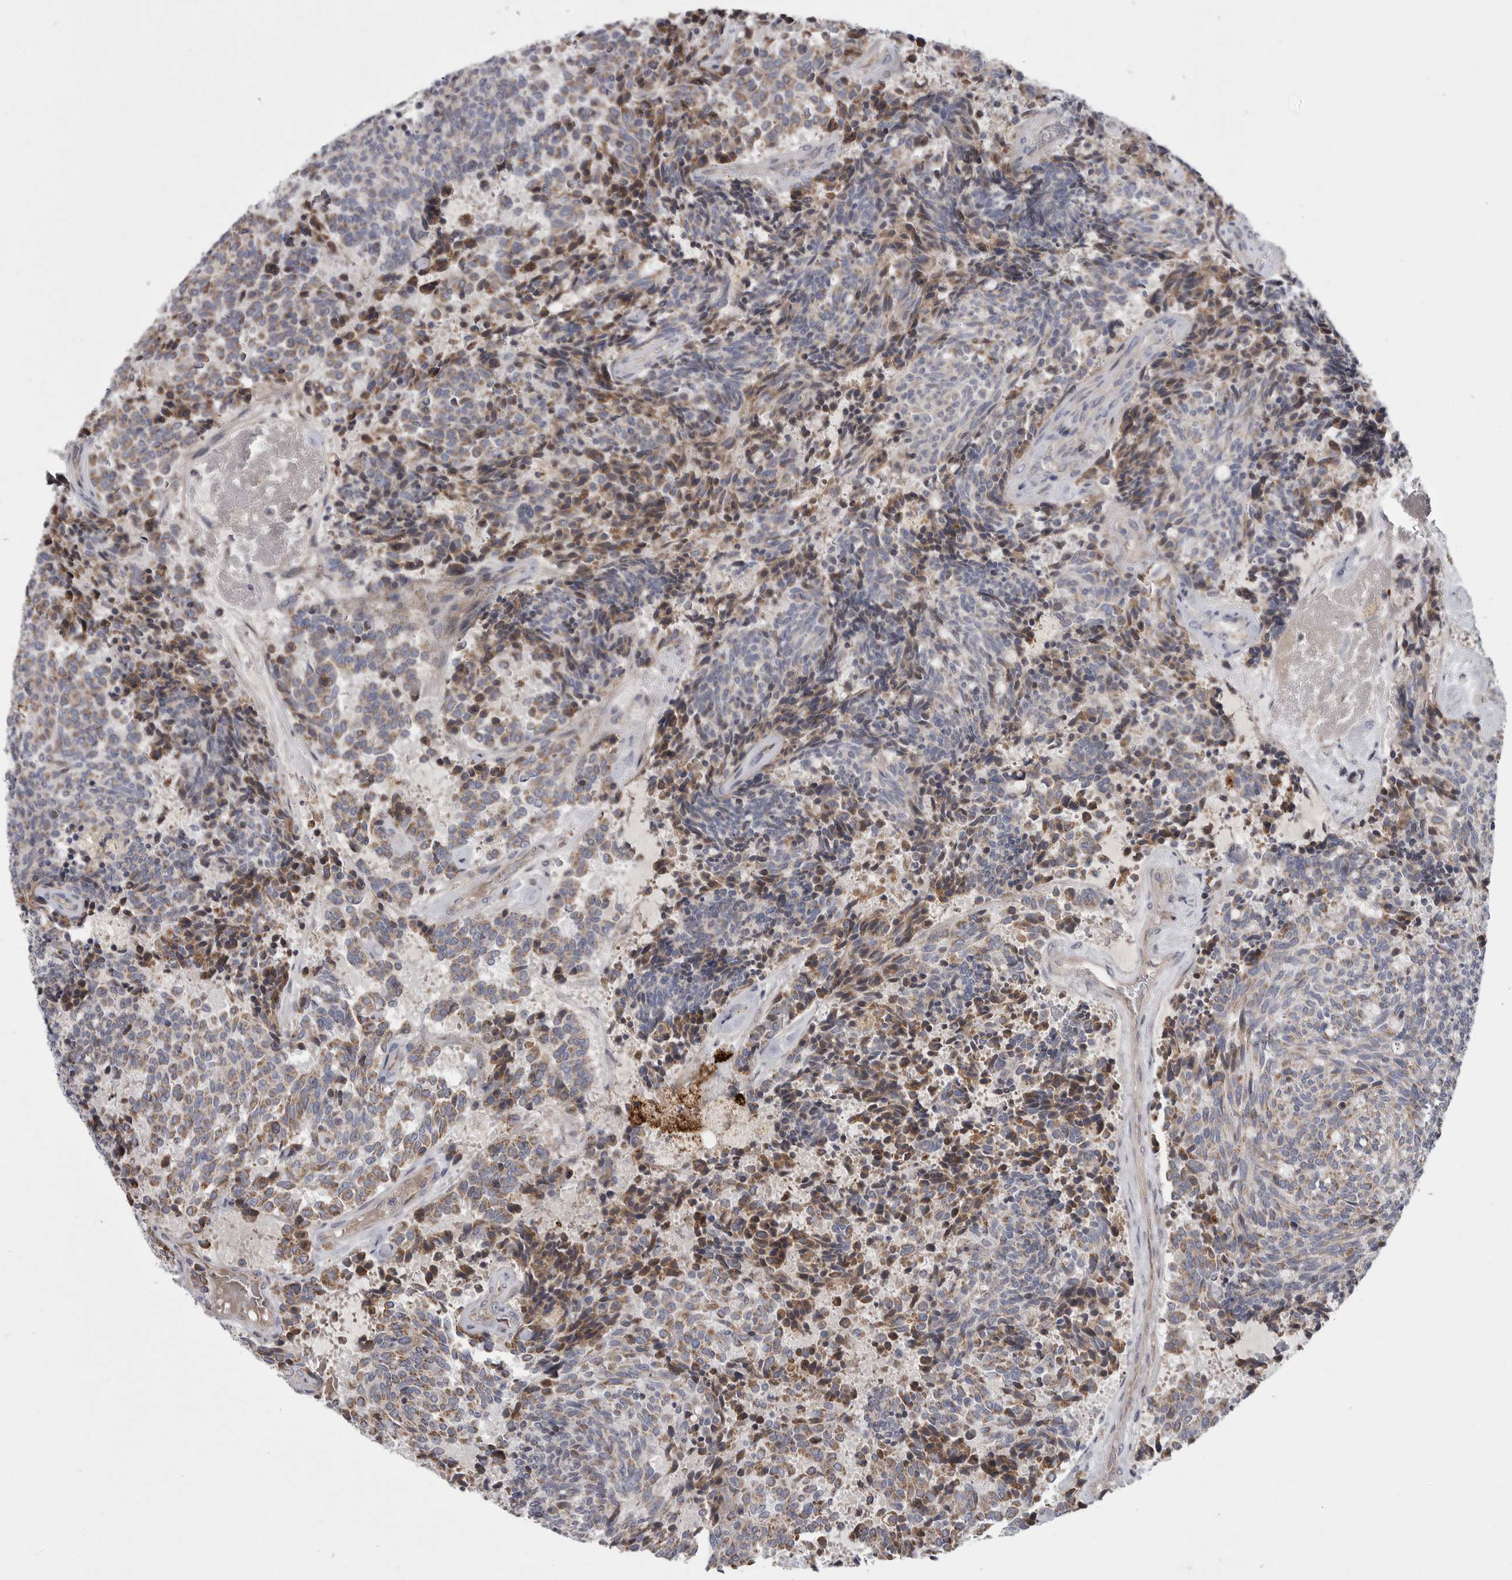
{"staining": {"intensity": "moderate", "quantity": "25%-75%", "location": "cytoplasmic/membranous"}, "tissue": "carcinoid", "cell_type": "Tumor cells", "image_type": "cancer", "snomed": [{"axis": "morphology", "description": "Carcinoid, malignant, NOS"}, {"axis": "topography", "description": "Pancreas"}], "caption": "Human malignant carcinoid stained for a protein (brown) reveals moderate cytoplasmic/membranous positive expression in approximately 25%-75% of tumor cells.", "gene": "CRP", "patient": {"sex": "female", "age": 54}}